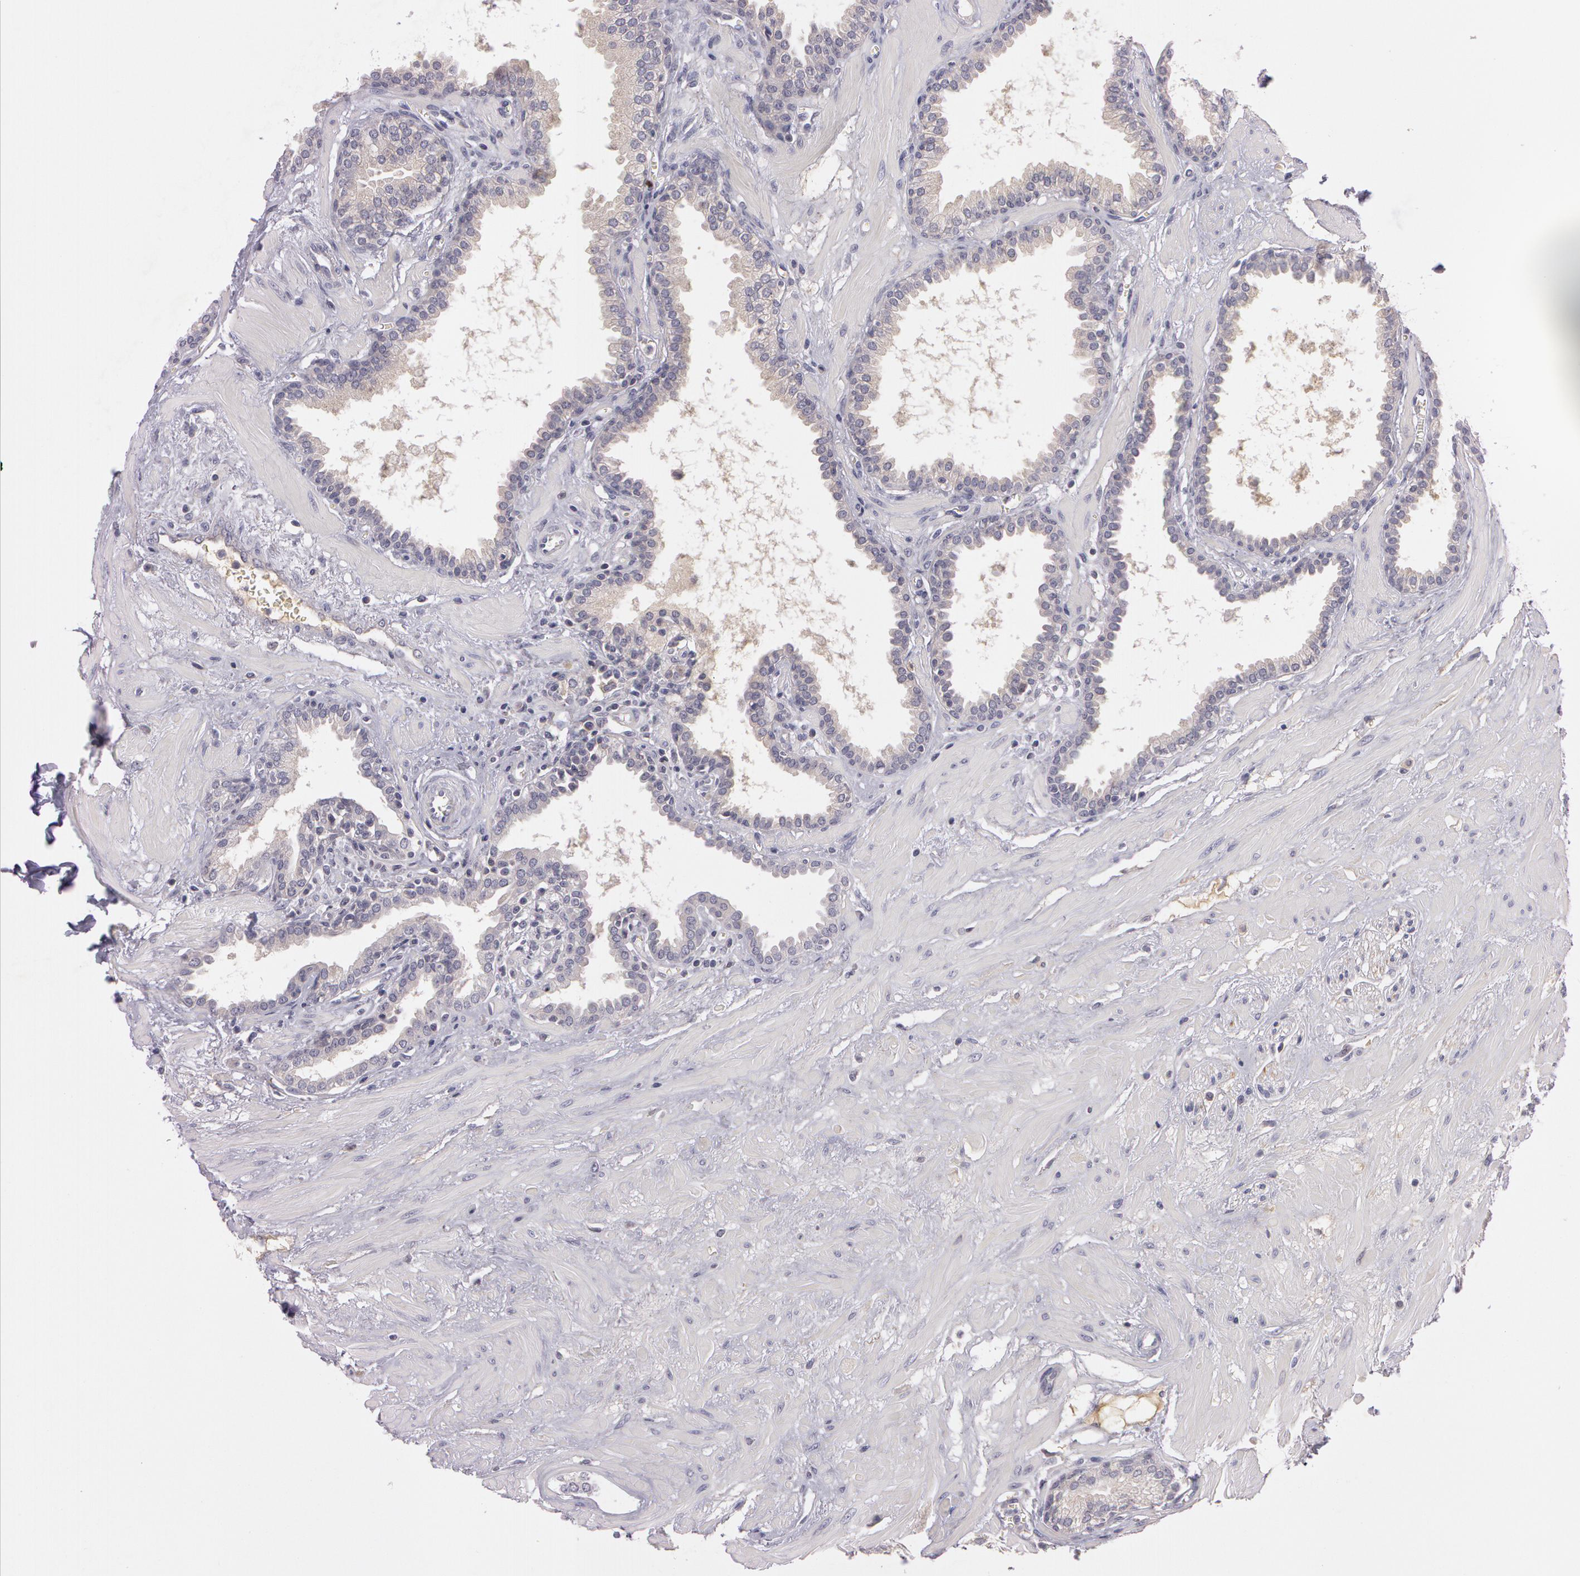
{"staining": {"intensity": "weak", "quantity": "25%-75%", "location": "cytoplasmic/membranous"}, "tissue": "prostate", "cell_type": "Glandular cells", "image_type": "normal", "snomed": [{"axis": "morphology", "description": "Normal tissue, NOS"}, {"axis": "topography", "description": "Prostate"}], "caption": "Immunohistochemical staining of unremarkable human prostate reveals low levels of weak cytoplasmic/membranous staining in approximately 25%-75% of glandular cells.", "gene": "MXRA5", "patient": {"sex": "male", "age": 64}}